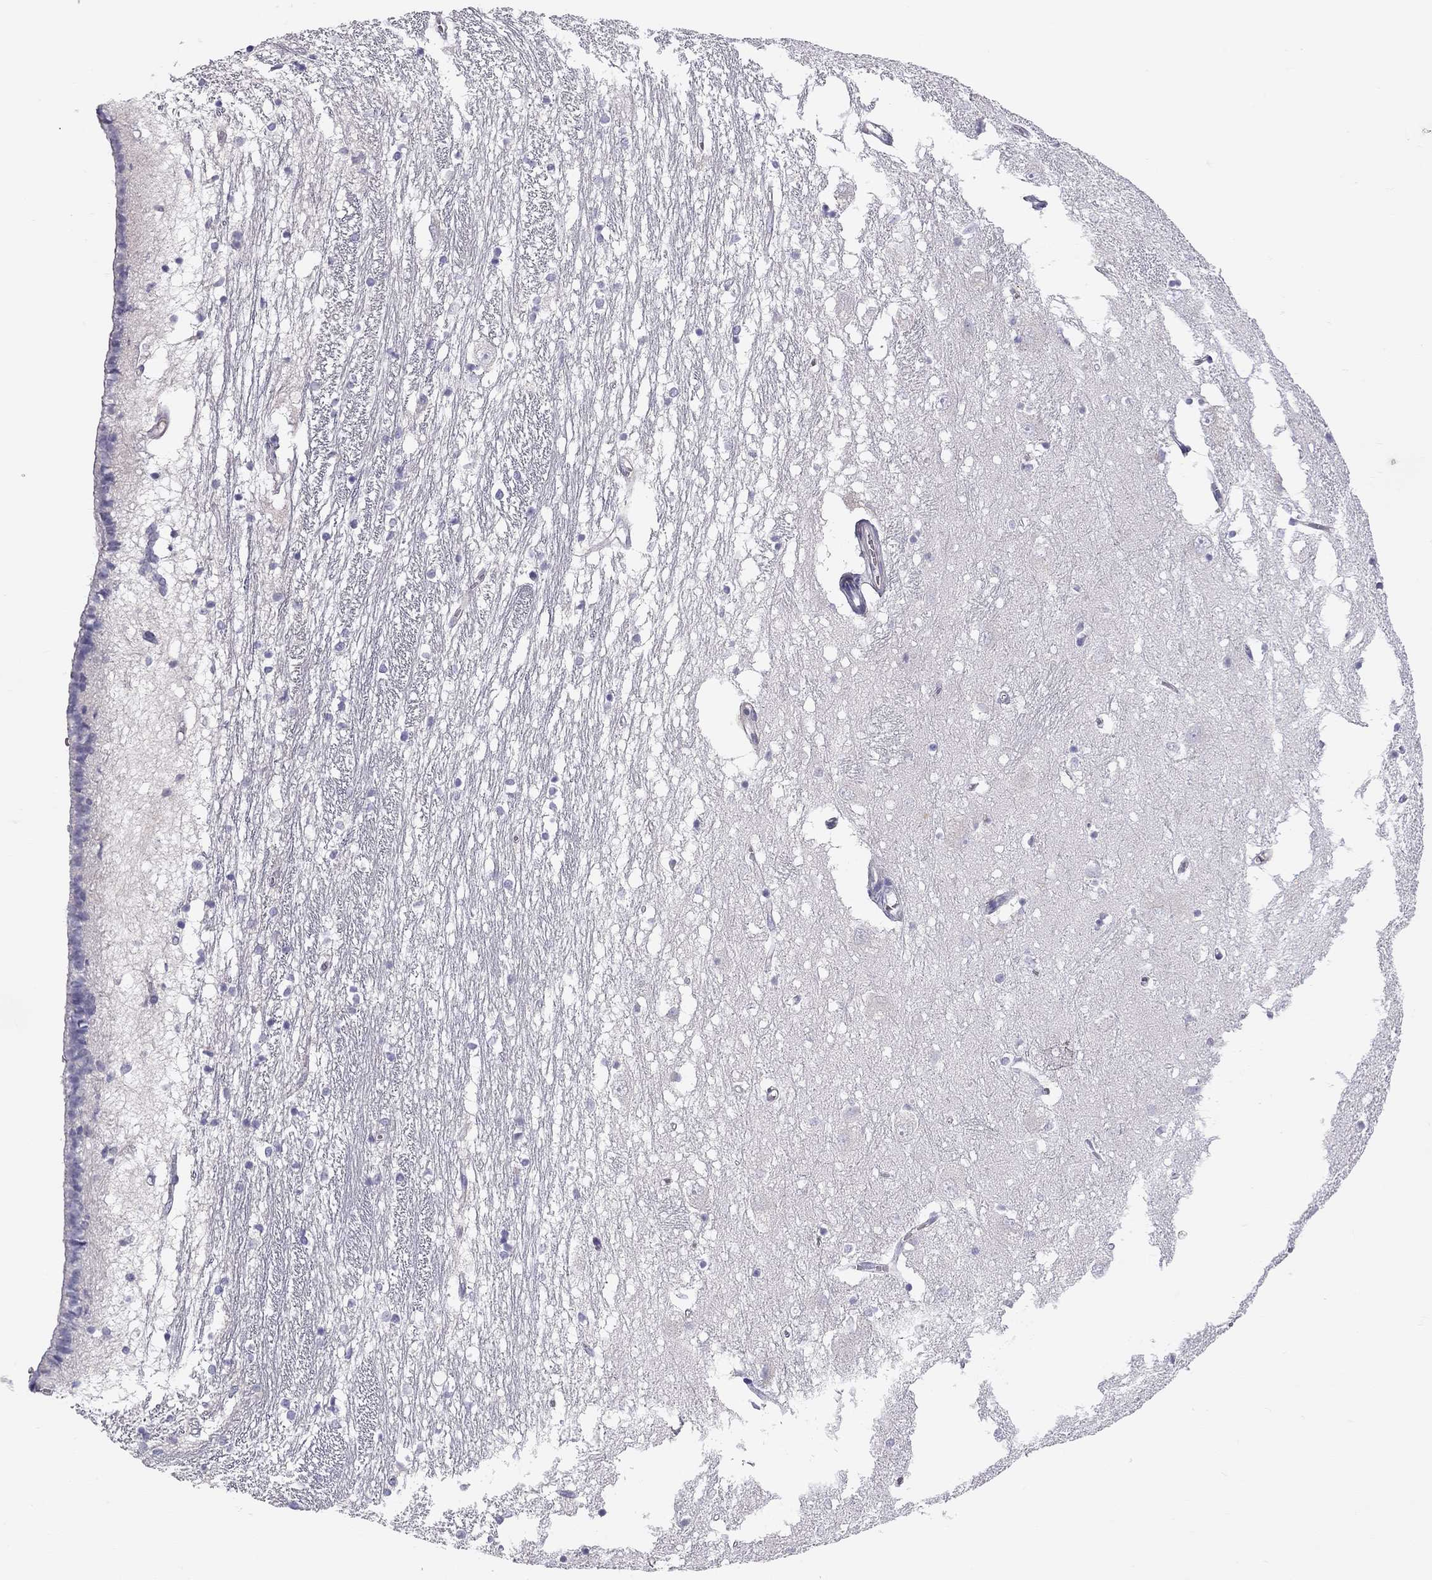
{"staining": {"intensity": "negative", "quantity": "none", "location": "none"}, "tissue": "caudate", "cell_type": "Glial cells", "image_type": "normal", "snomed": [{"axis": "morphology", "description": "Normal tissue, NOS"}, {"axis": "topography", "description": "Lateral ventricle wall"}], "caption": "Normal caudate was stained to show a protein in brown. There is no significant expression in glial cells.", "gene": "TDRD6", "patient": {"sex": "female", "age": 71}}